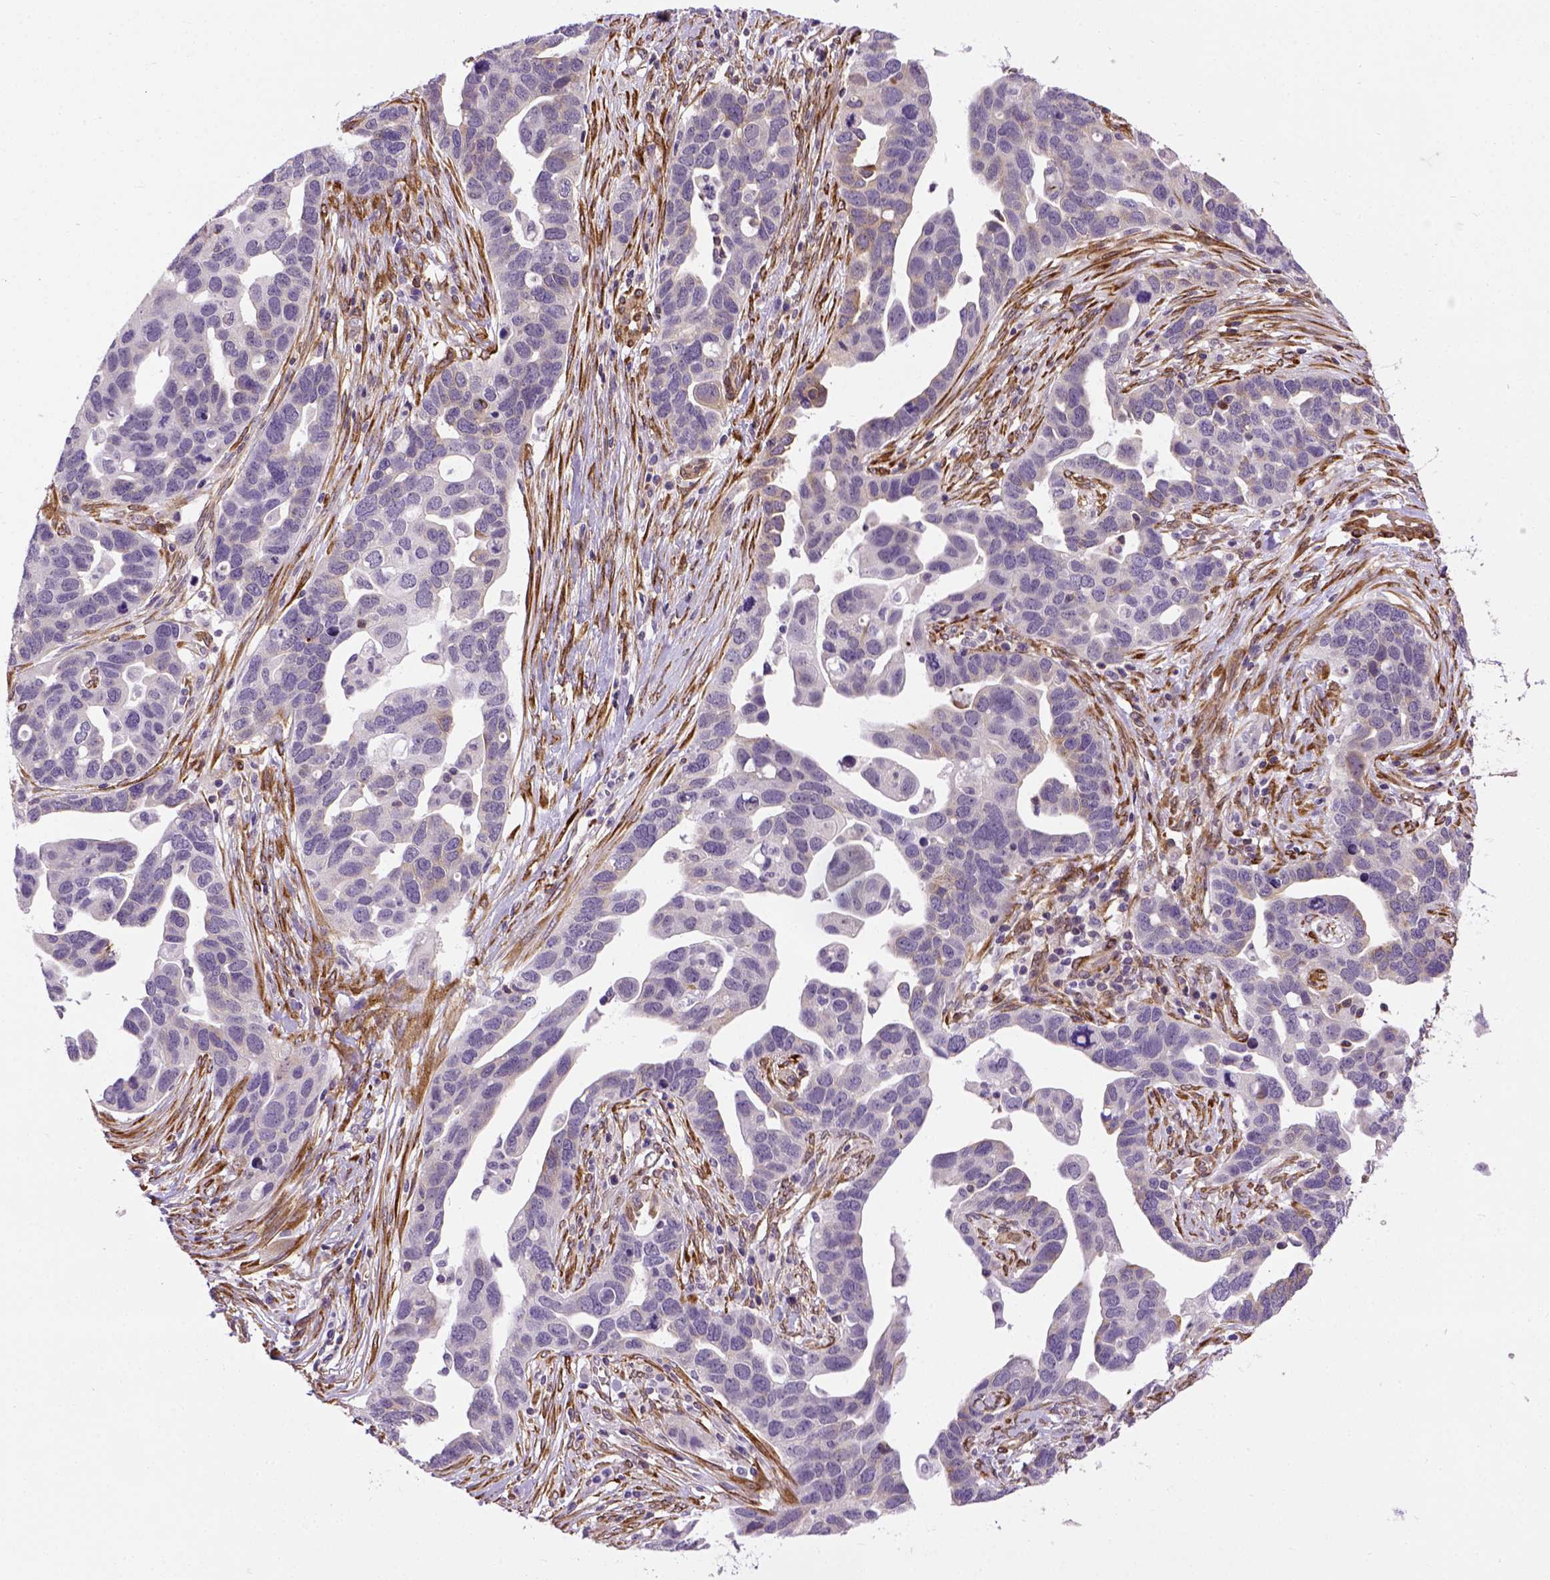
{"staining": {"intensity": "negative", "quantity": "none", "location": "none"}, "tissue": "ovarian cancer", "cell_type": "Tumor cells", "image_type": "cancer", "snomed": [{"axis": "morphology", "description": "Cystadenocarcinoma, serous, NOS"}, {"axis": "topography", "description": "Ovary"}], "caption": "Human ovarian serous cystadenocarcinoma stained for a protein using IHC demonstrates no positivity in tumor cells.", "gene": "KAZN", "patient": {"sex": "female", "age": 54}}